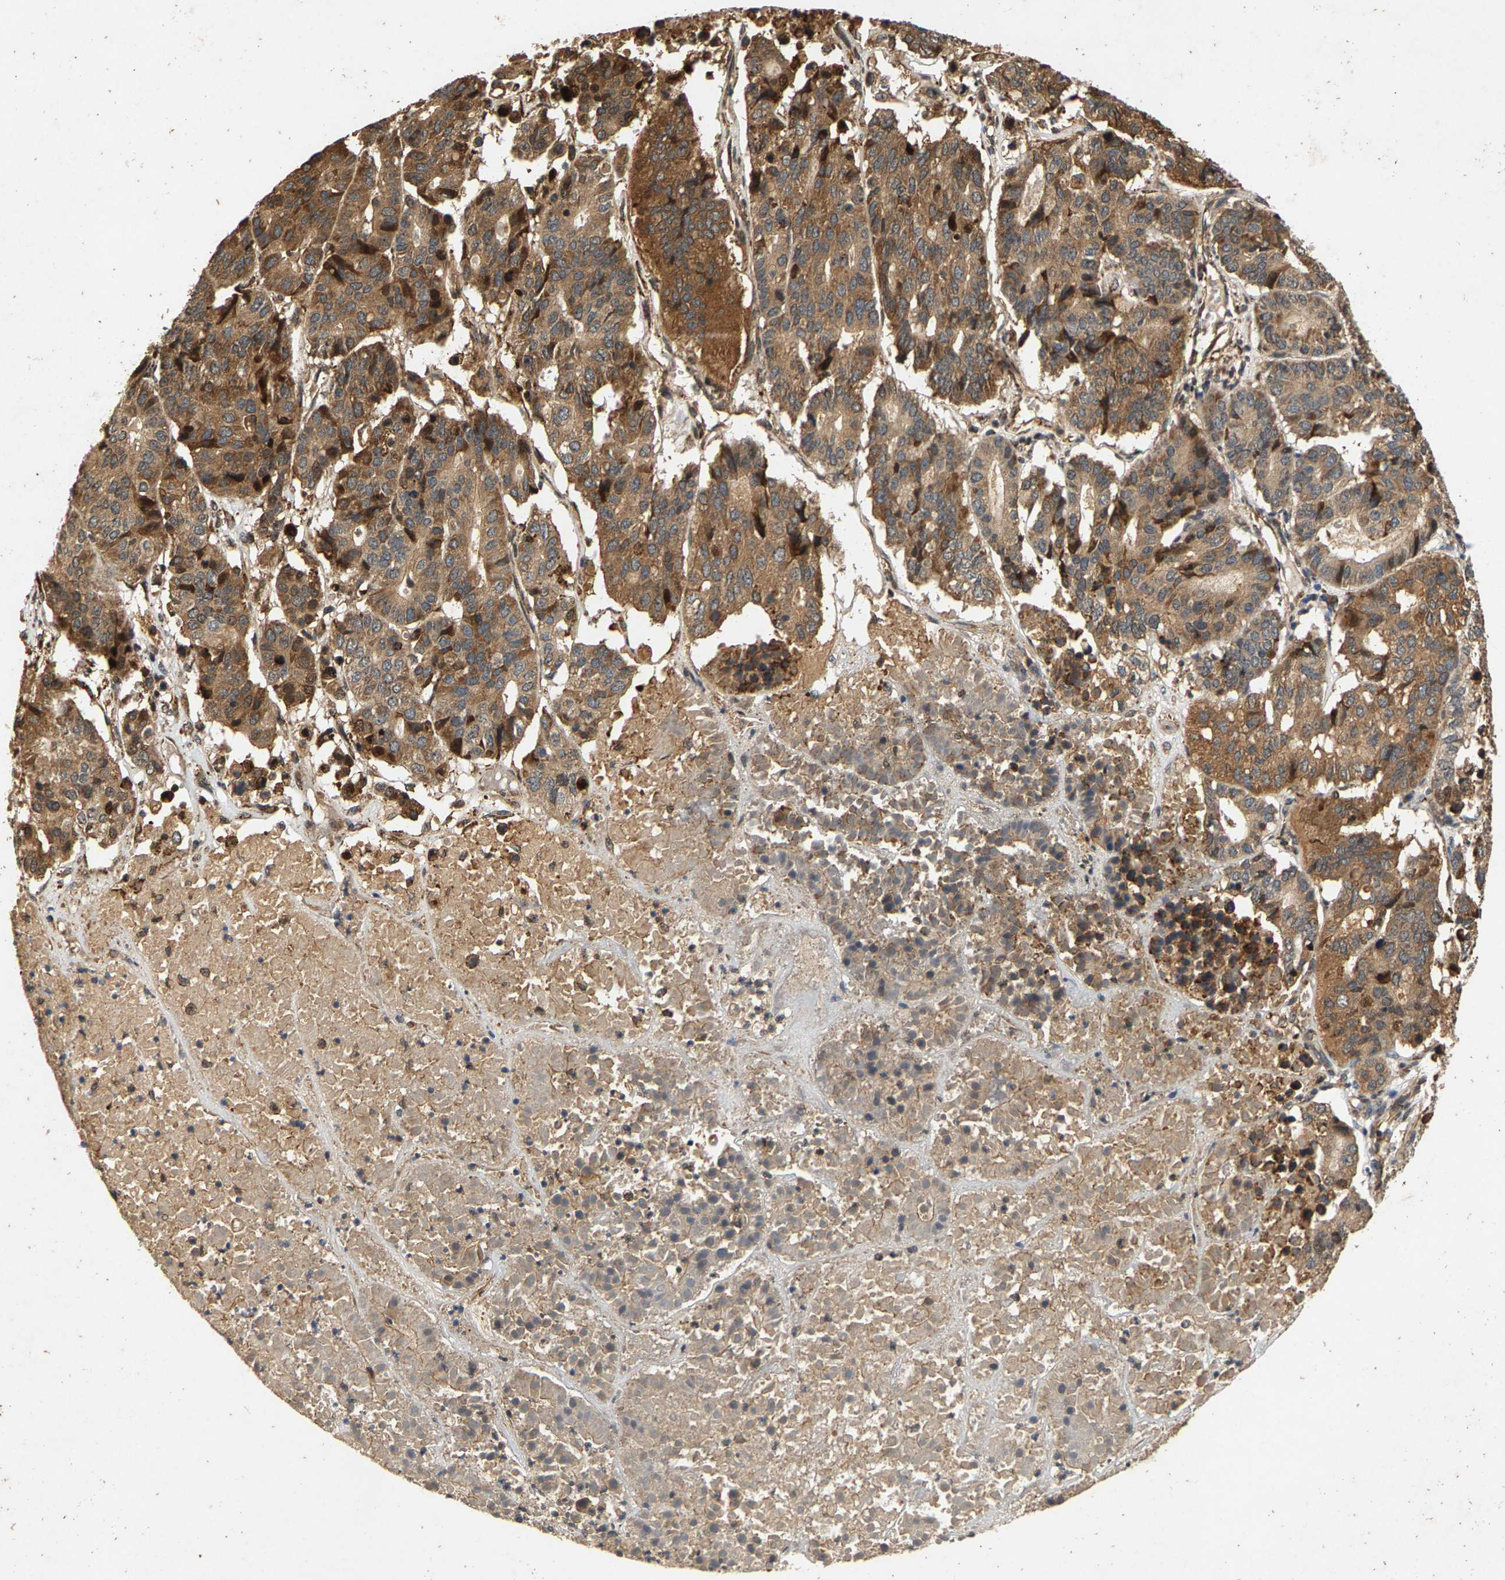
{"staining": {"intensity": "moderate", "quantity": ">75%", "location": "cytoplasmic/membranous"}, "tissue": "pancreatic cancer", "cell_type": "Tumor cells", "image_type": "cancer", "snomed": [{"axis": "morphology", "description": "Adenocarcinoma, NOS"}, {"axis": "topography", "description": "Pancreas"}], "caption": "Immunohistochemistry staining of adenocarcinoma (pancreatic), which exhibits medium levels of moderate cytoplasmic/membranous staining in about >75% of tumor cells indicating moderate cytoplasmic/membranous protein staining. The staining was performed using DAB (brown) for protein detection and nuclei were counterstained in hematoxylin (blue).", "gene": "CIDEC", "patient": {"sex": "male", "age": 50}}